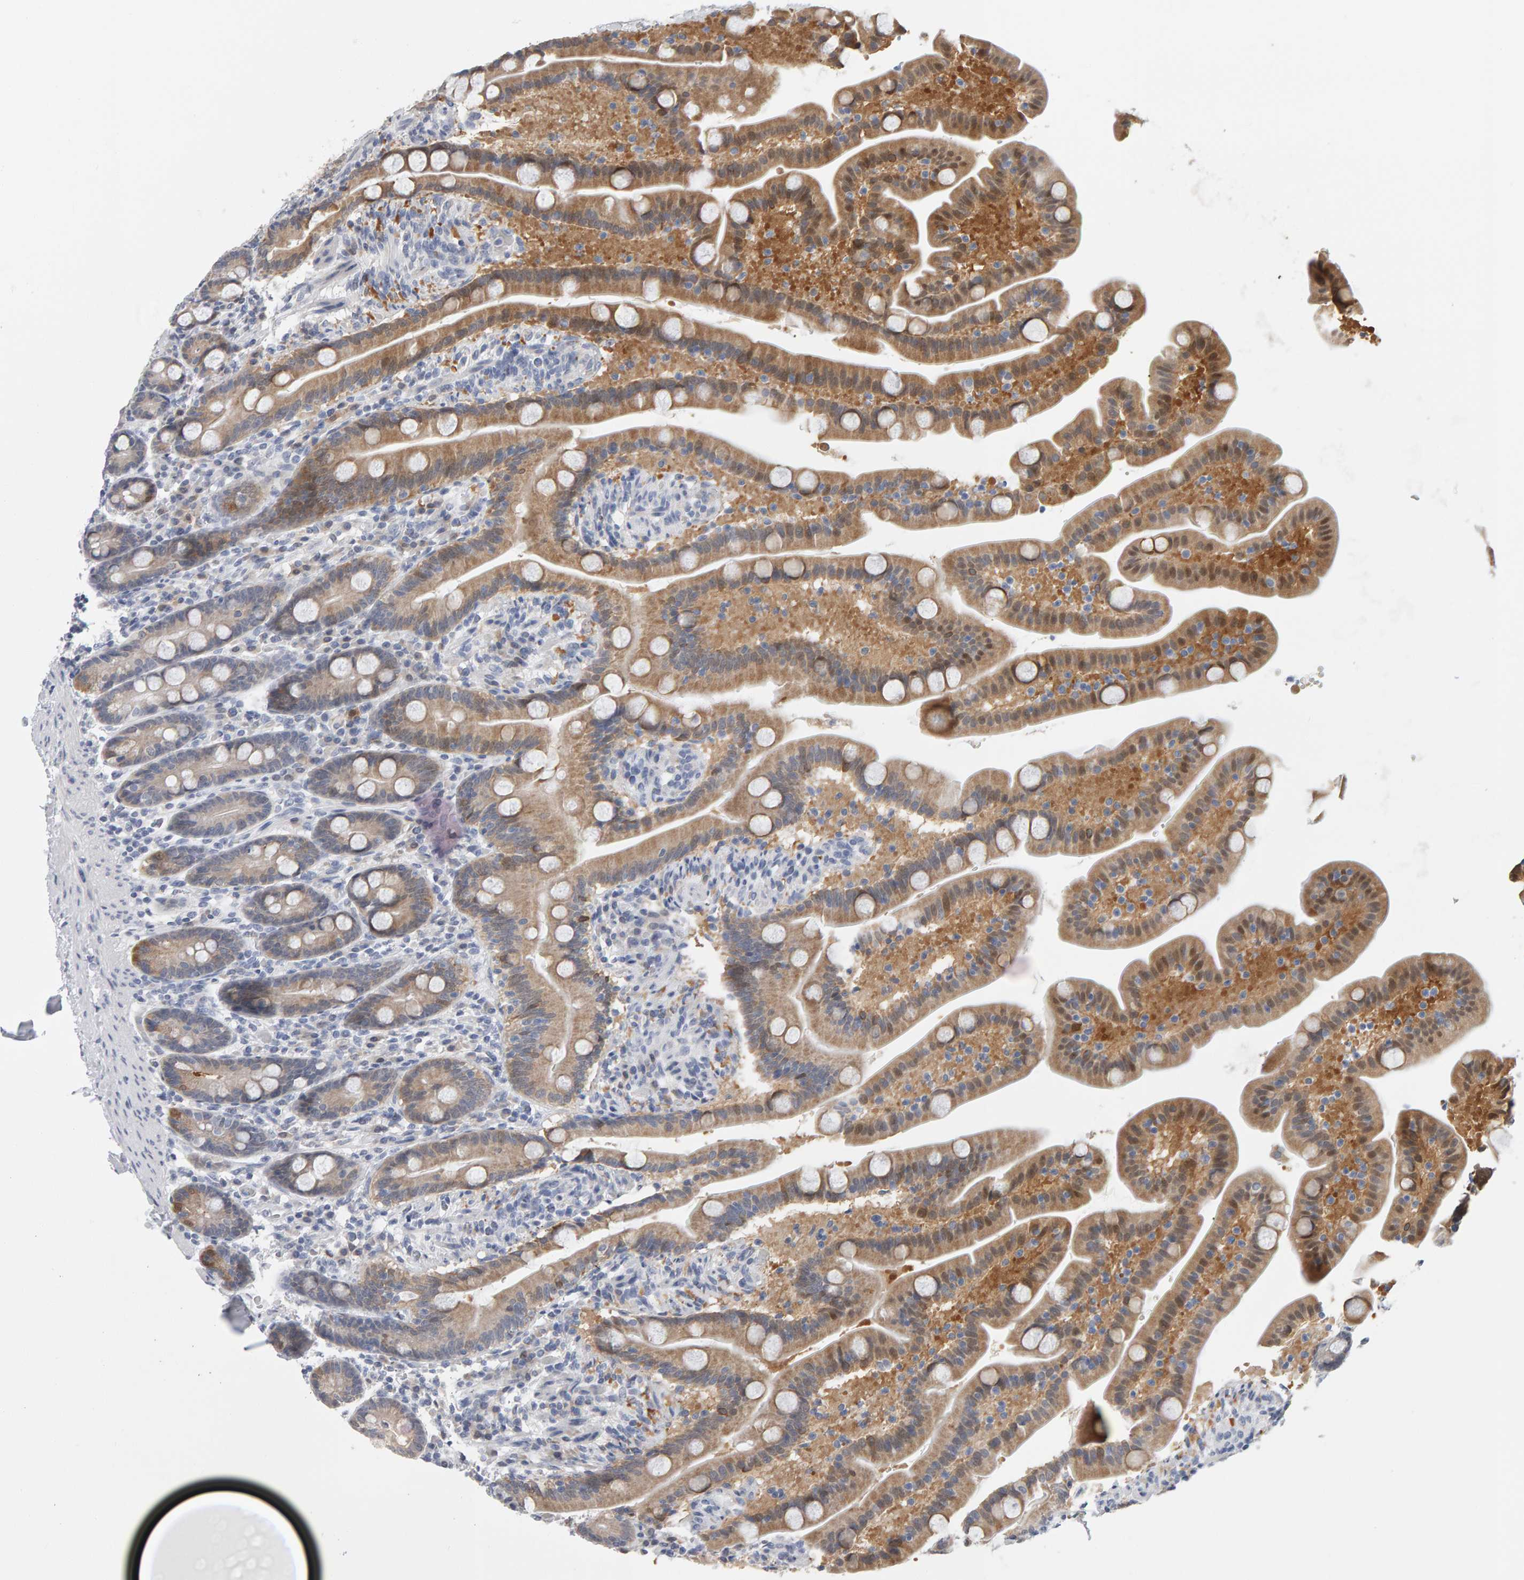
{"staining": {"intensity": "moderate", "quantity": ">75%", "location": "cytoplasmic/membranous"}, "tissue": "duodenum", "cell_type": "Glandular cells", "image_type": "normal", "snomed": [{"axis": "morphology", "description": "Normal tissue, NOS"}, {"axis": "topography", "description": "Duodenum"}], "caption": "Approximately >75% of glandular cells in unremarkable duodenum demonstrate moderate cytoplasmic/membranous protein staining as visualized by brown immunohistochemical staining.", "gene": "CTH", "patient": {"sex": "male", "age": 54}}